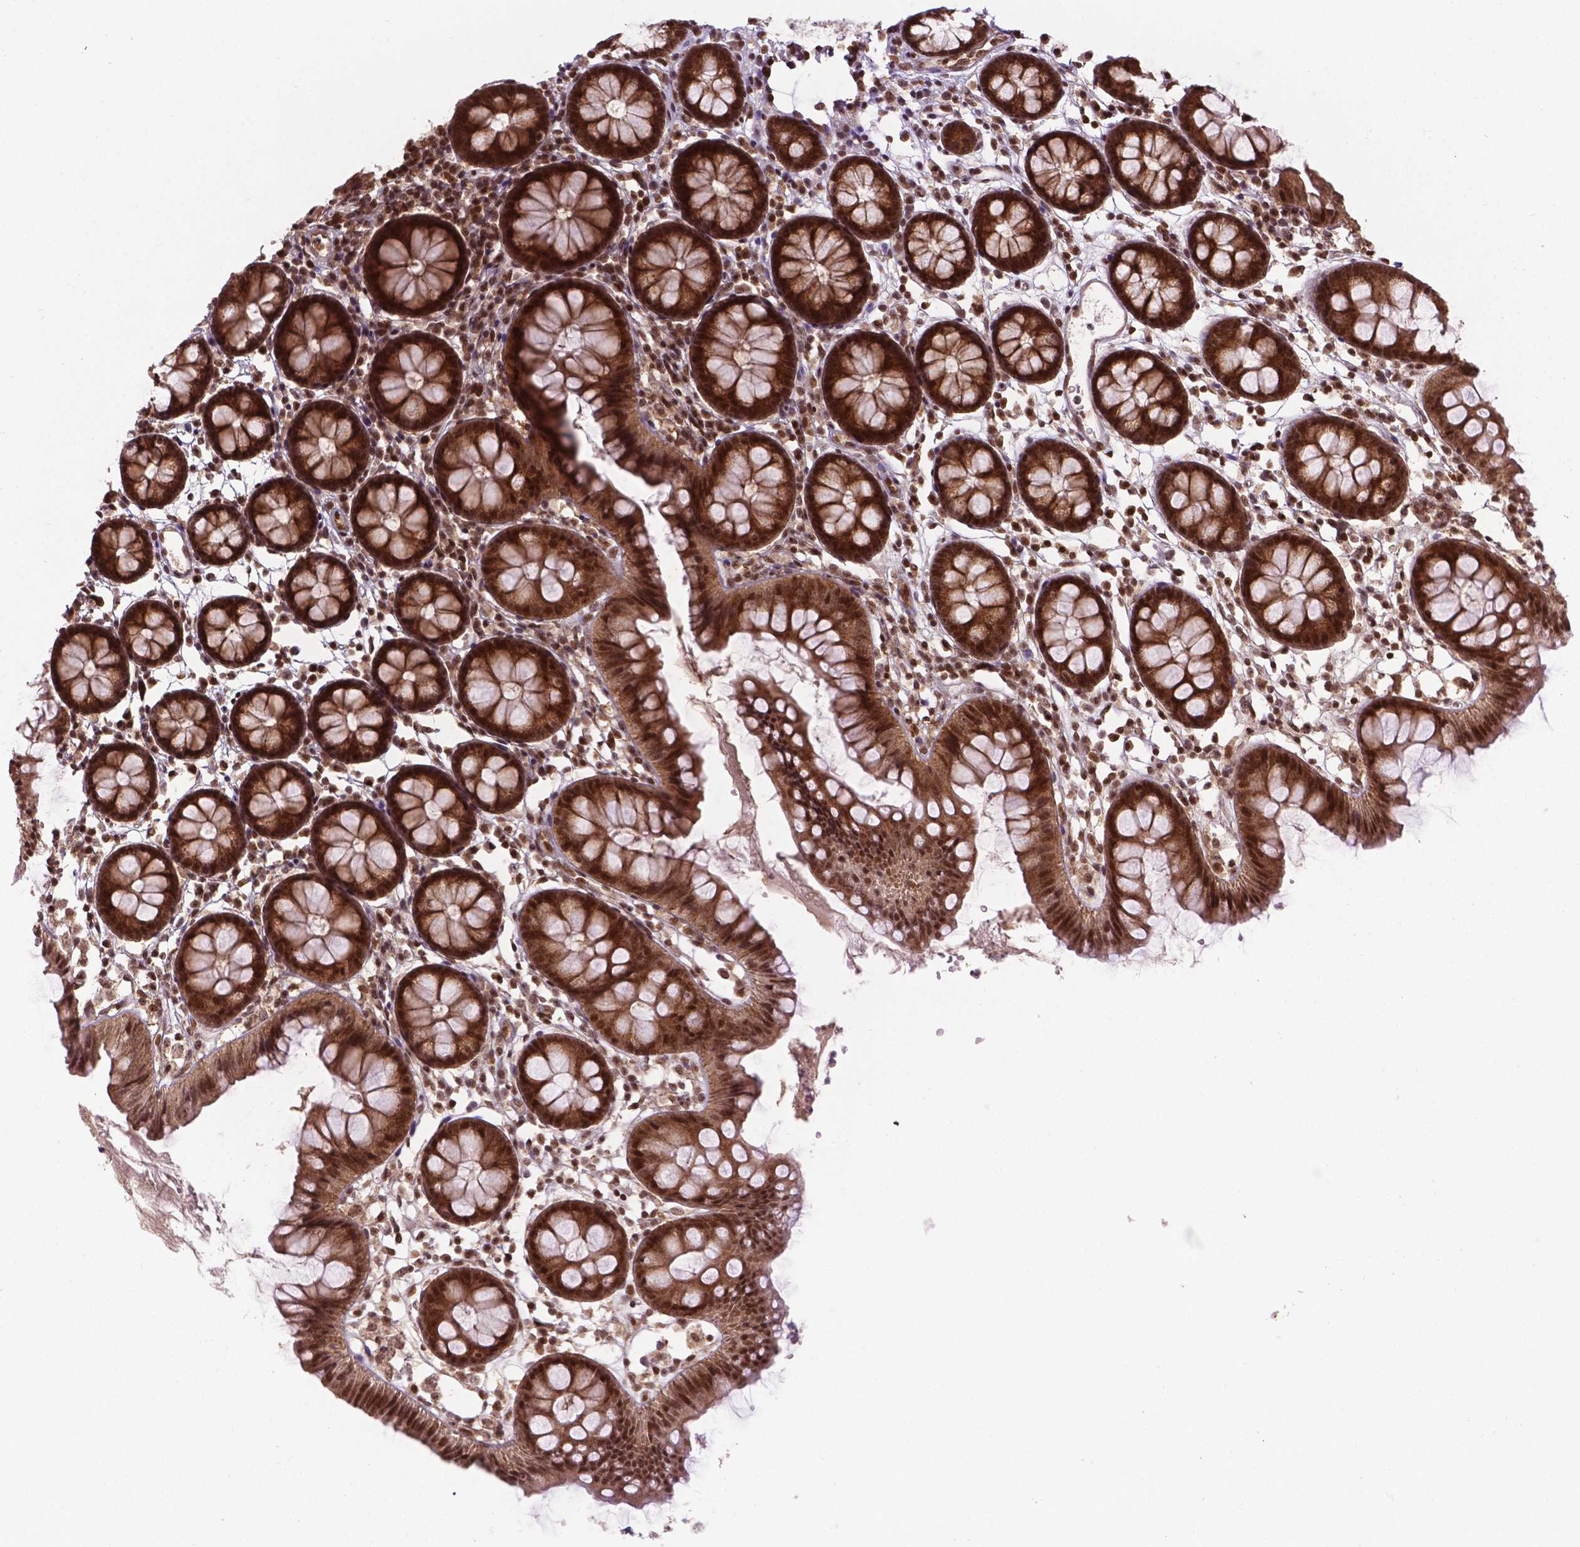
{"staining": {"intensity": "moderate", "quantity": ">75%", "location": "nuclear"}, "tissue": "colon", "cell_type": "Endothelial cells", "image_type": "normal", "snomed": [{"axis": "morphology", "description": "Normal tissue, NOS"}, {"axis": "topography", "description": "Colon"}], "caption": "A brown stain labels moderate nuclear positivity of a protein in endothelial cells of normal colon.", "gene": "CSNK2A1", "patient": {"sex": "female", "age": 84}}